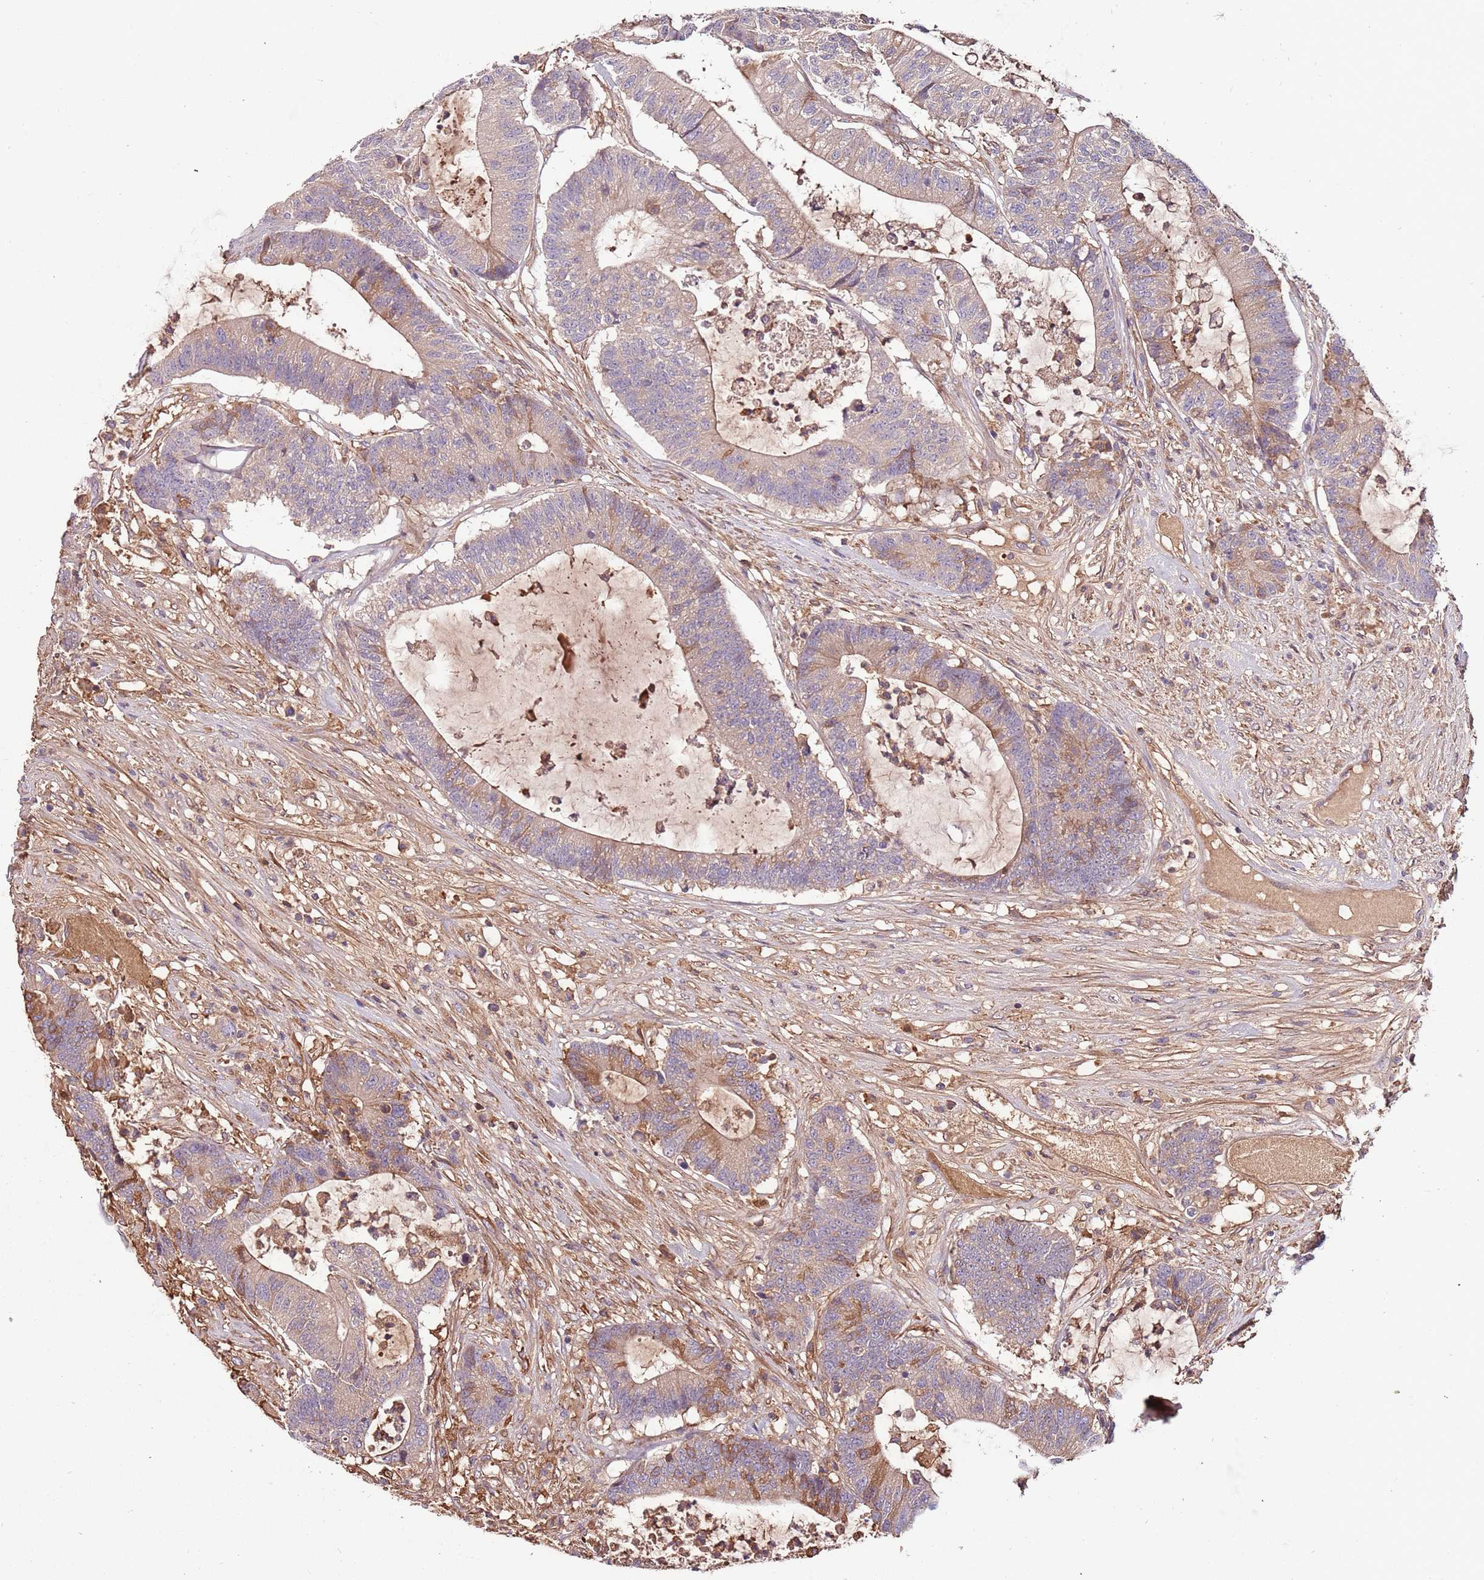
{"staining": {"intensity": "weak", "quantity": "25%-75%", "location": "cytoplasmic/membranous"}, "tissue": "colorectal cancer", "cell_type": "Tumor cells", "image_type": "cancer", "snomed": [{"axis": "morphology", "description": "Adenocarcinoma, NOS"}, {"axis": "topography", "description": "Colon"}], "caption": "Weak cytoplasmic/membranous positivity for a protein is present in about 25%-75% of tumor cells of colorectal cancer (adenocarcinoma) using immunohistochemistry.", "gene": "DENR", "patient": {"sex": "female", "age": 84}}